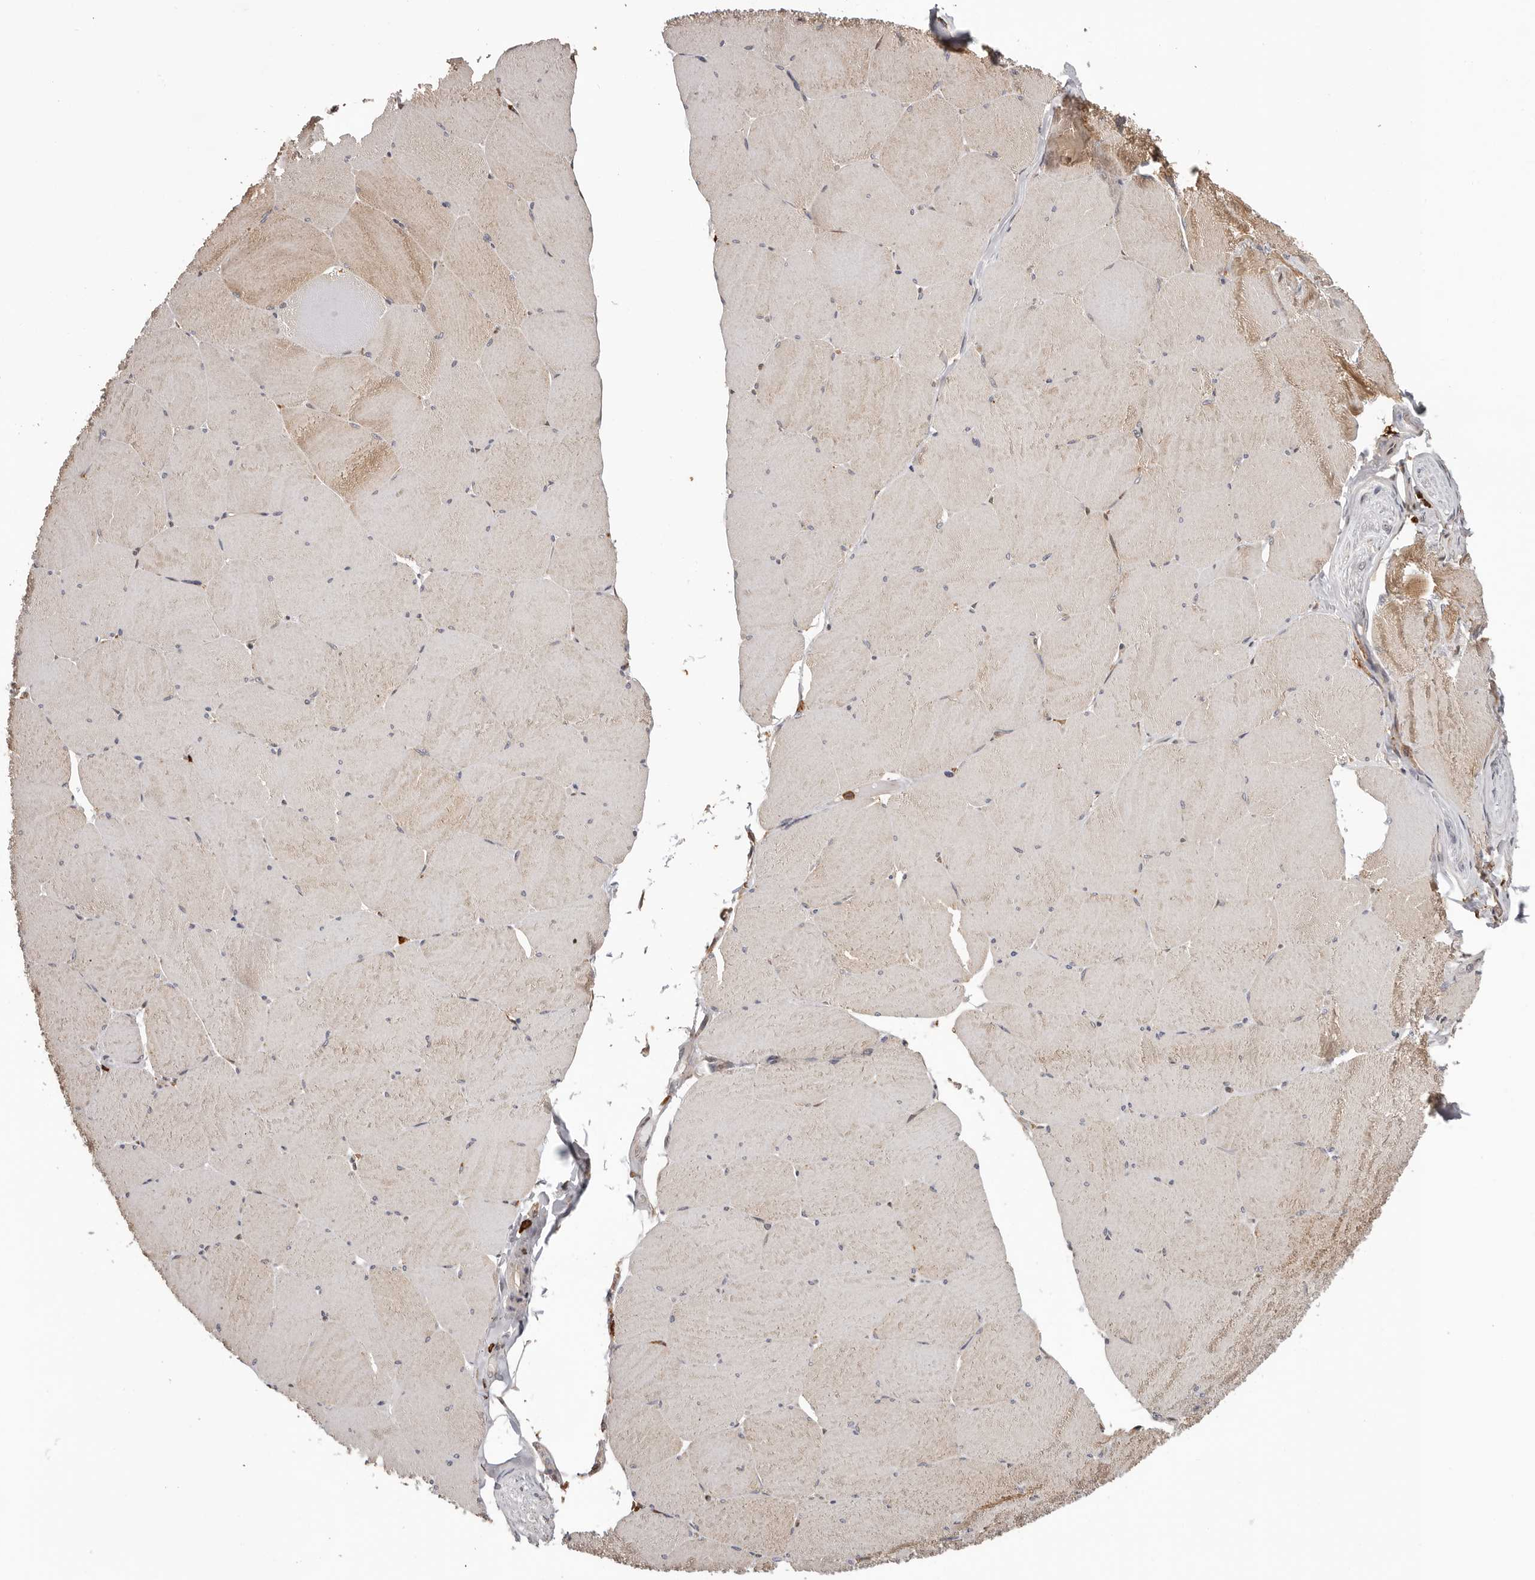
{"staining": {"intensity": "moderate", "quantity": "25%-75%", "location": "cytoplasmic/membranous"}, "tissue": "skeletal muscle", "cell_type": "Myocytes", "image_type": "normal", "snomed": [{"axis": "morphology", "description": "Normal tissue, NOS"}, {"axis": "topography", "description": "Skeletal muscle"}, {"axis": "topography", "description": "Head-Neck"}], "caption": "Moderate cytoplasmic/membranous expression is appreciated in about 25%-75% of myocytes in unremarkable skeletal muscle.", "gene": "PRR12", "patient": {"sex": "male", "age": 66}}